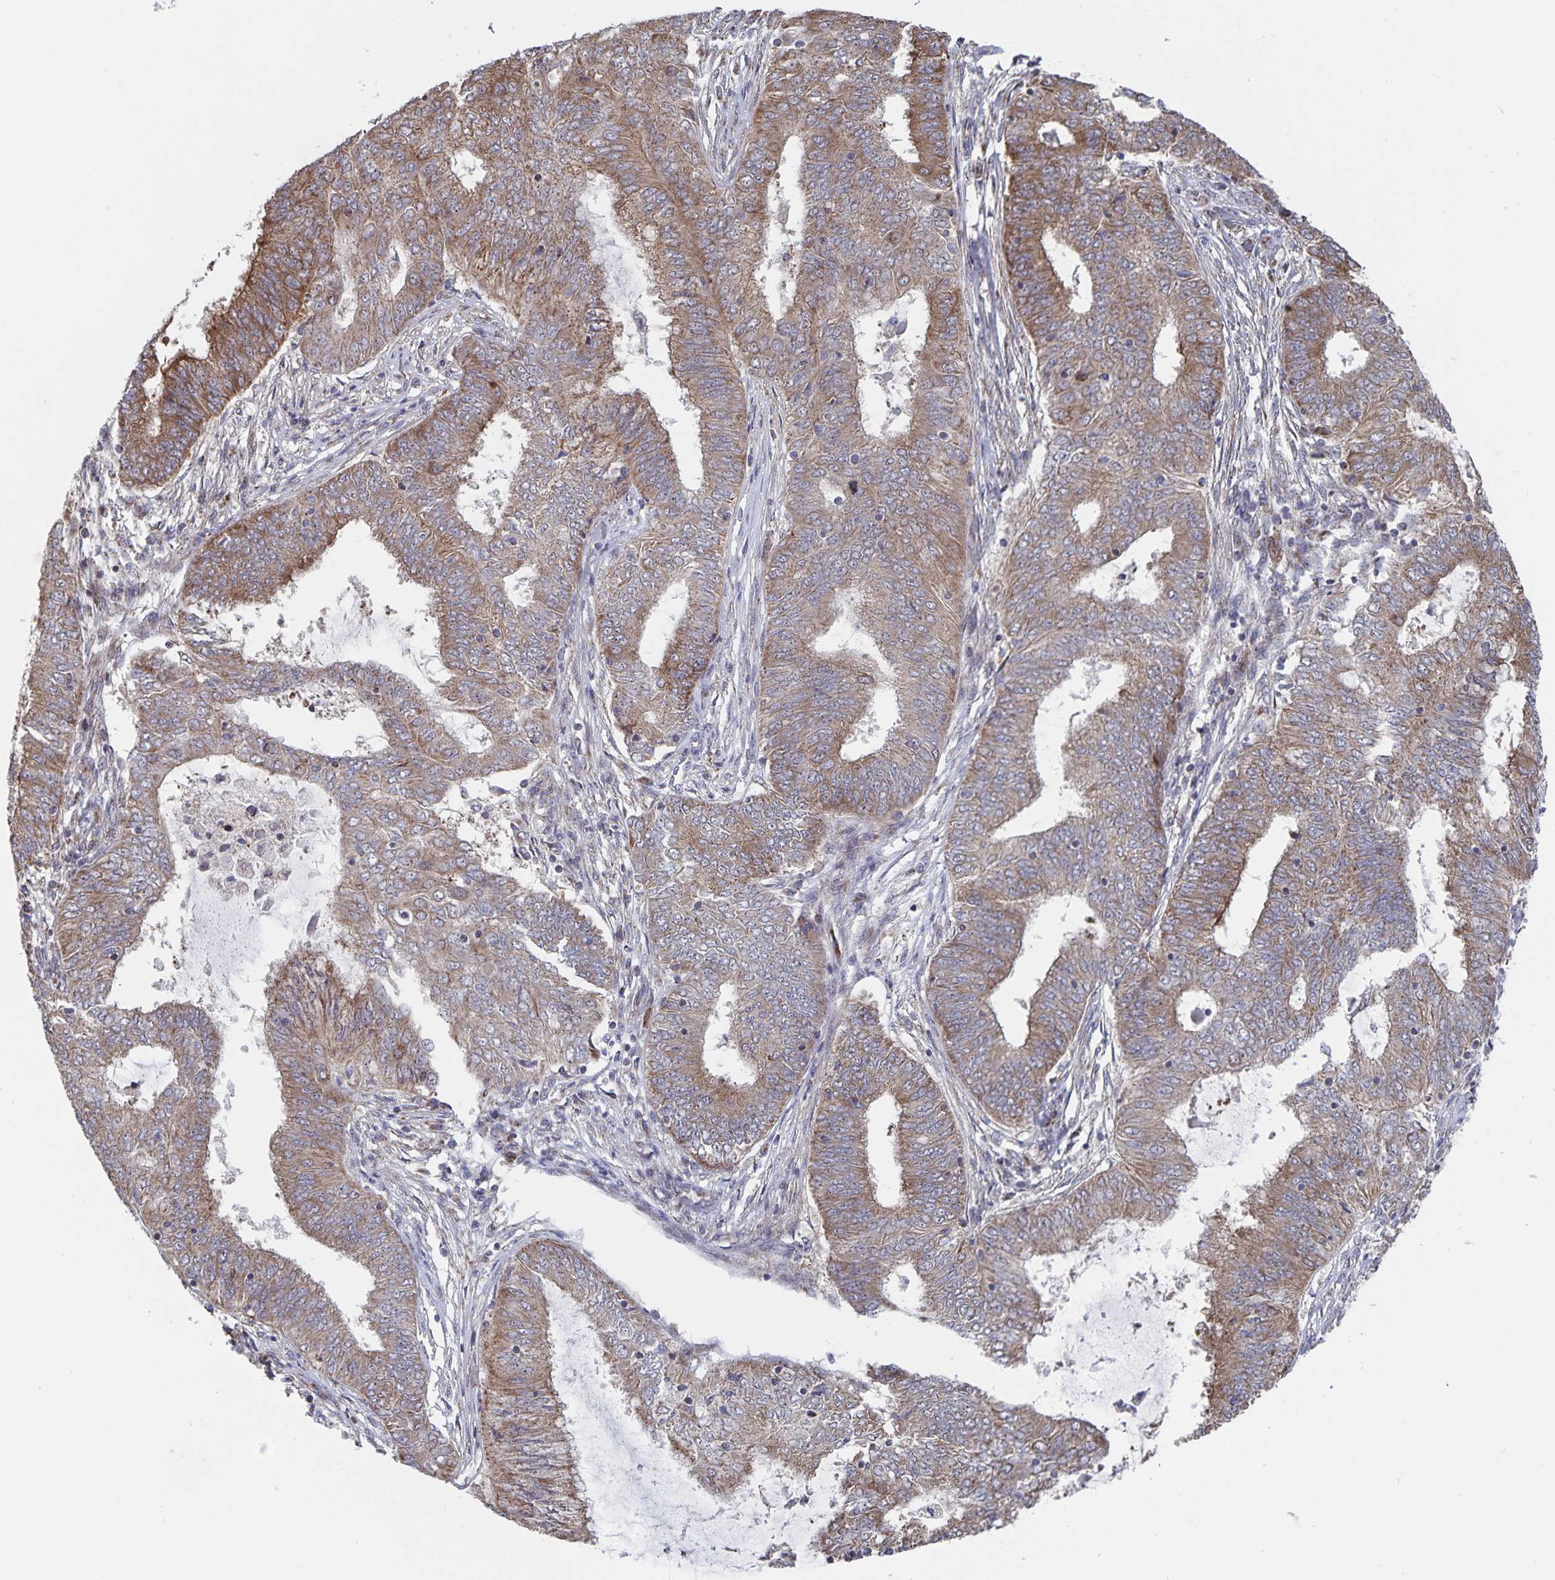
{"staining": {"intensity": "moderate", "quantity": ">75%", "location": "cytoplasmic/membranous"}, "tissue": "endometrial cancer", "cell_type": "Tumor cells", "image_type": "cancer", "snomed": [{"axis": "morphology", "description": "Adenocarcinoma, NOS"}, {"axis": "topography", "description": "Endometrium"}], "caption": "Tumor cells demonstrate medium levels of moderate cytoplasmic/membranous expression in approximately >75% of cells in adenocarcinoma (endometrial). (DAB (3,3'-diaminobenzidine) IHC with brightfield microscopy, high magnification).", "gene": "ACACA", "patient": {"sex": "female", "age": 62}}